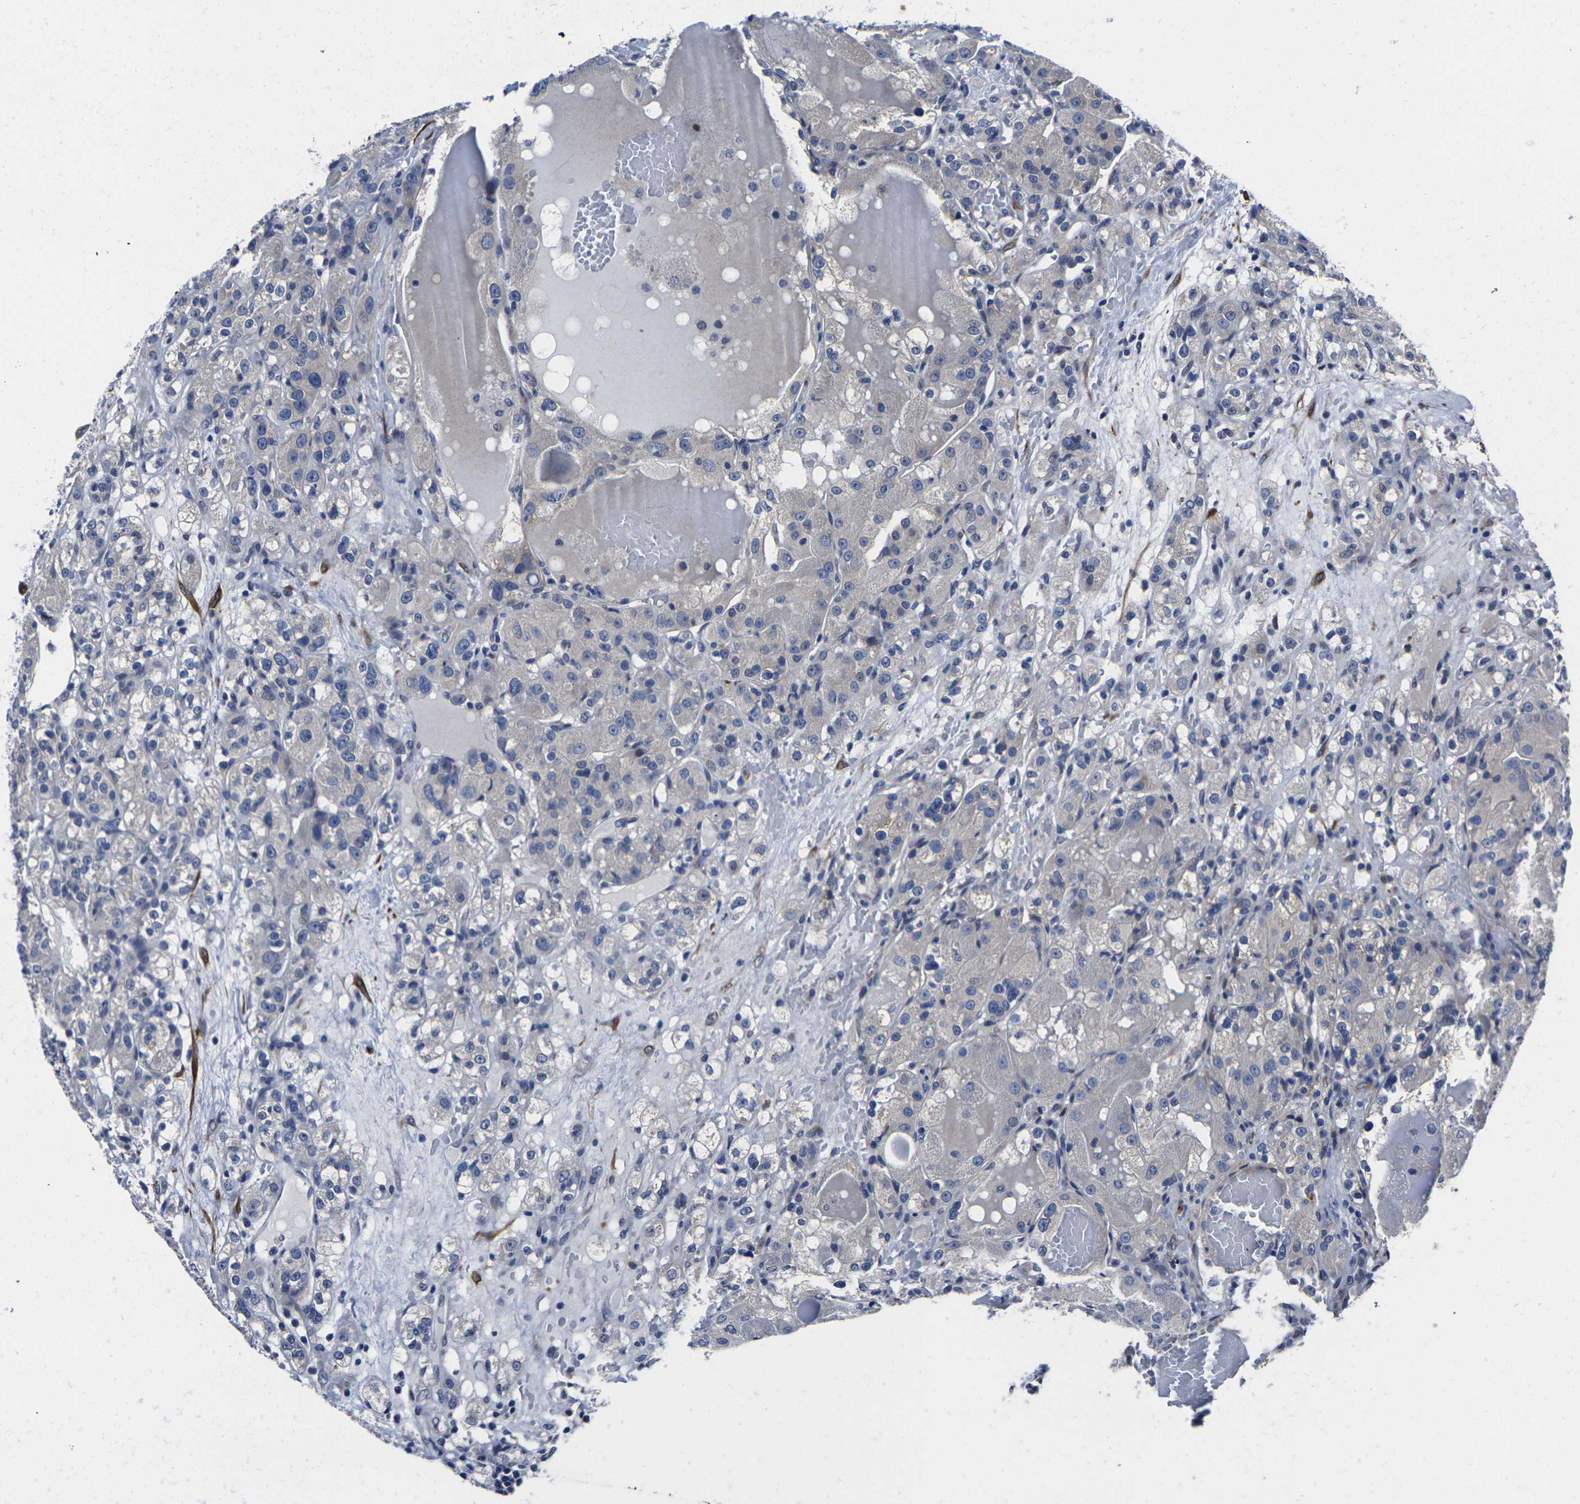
{"staining": {"intensity": "negative", "quantity": "none", "location": "none"}, "tissue": "renal cancer", "cell_type": "Tumor cells", "image_type": "cancer", "snomed": [{"axis": "morphology", "description": "Normal tissue, NOS"}, {"axis": "morphology", "description": "Adenocarcinoma, NOS"}, {"axis": "topography", "description": "Kidney"}], "caption": "Tumor cells show no significant protein staining in renal adenocarcinoma.", "gene": "CYP2C8", "patient": {"sex": "male", "age": 61}}